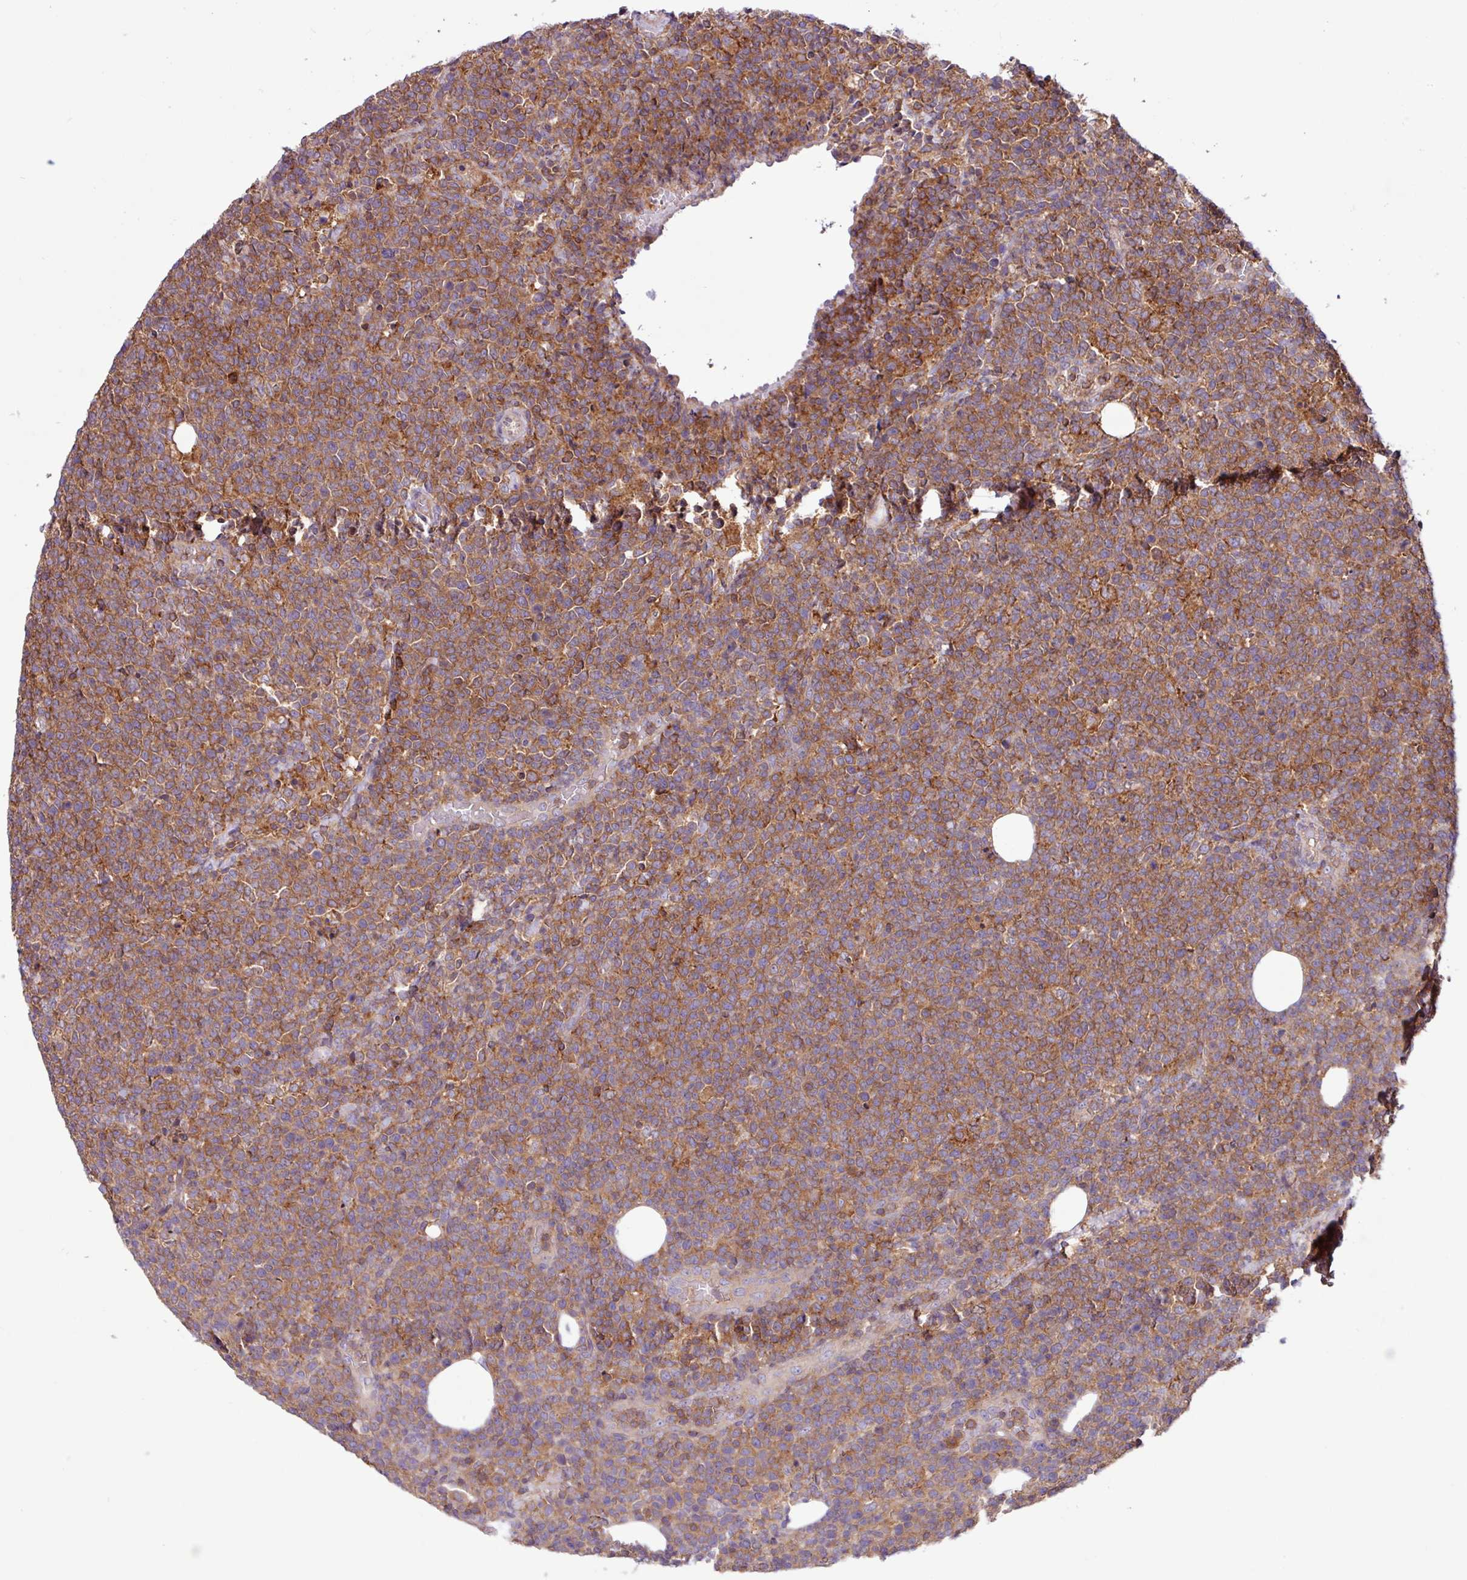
{"staining": {"intensity": "moderate", "quantity": ">75%", "location": "cytoplasmic/membranous"}, "tissue": "lymphoma", "cell_type": "Tumor cells", "image_type": "cancer", "snomed": [{"axis": "morphology", "description": "Malignant lymphoma, non-Hodgkin's type, High grade"}, {"axis": "topography", "description": "Lymph node"}], "caption": "Immunohistochemical staining of human high-grade malignant lymphoma, non-Hodgkin's type shows medium levels of moderate cytoplasmic/membranous positivity in approximately >75% of tumor cells. The staining was performed using DAB, with brown indicating positive protein expression. Nuclei are stained blue with hematoxylin.", "gene": "ACTR3", "patient": {"sex": "male", "age": 61}}